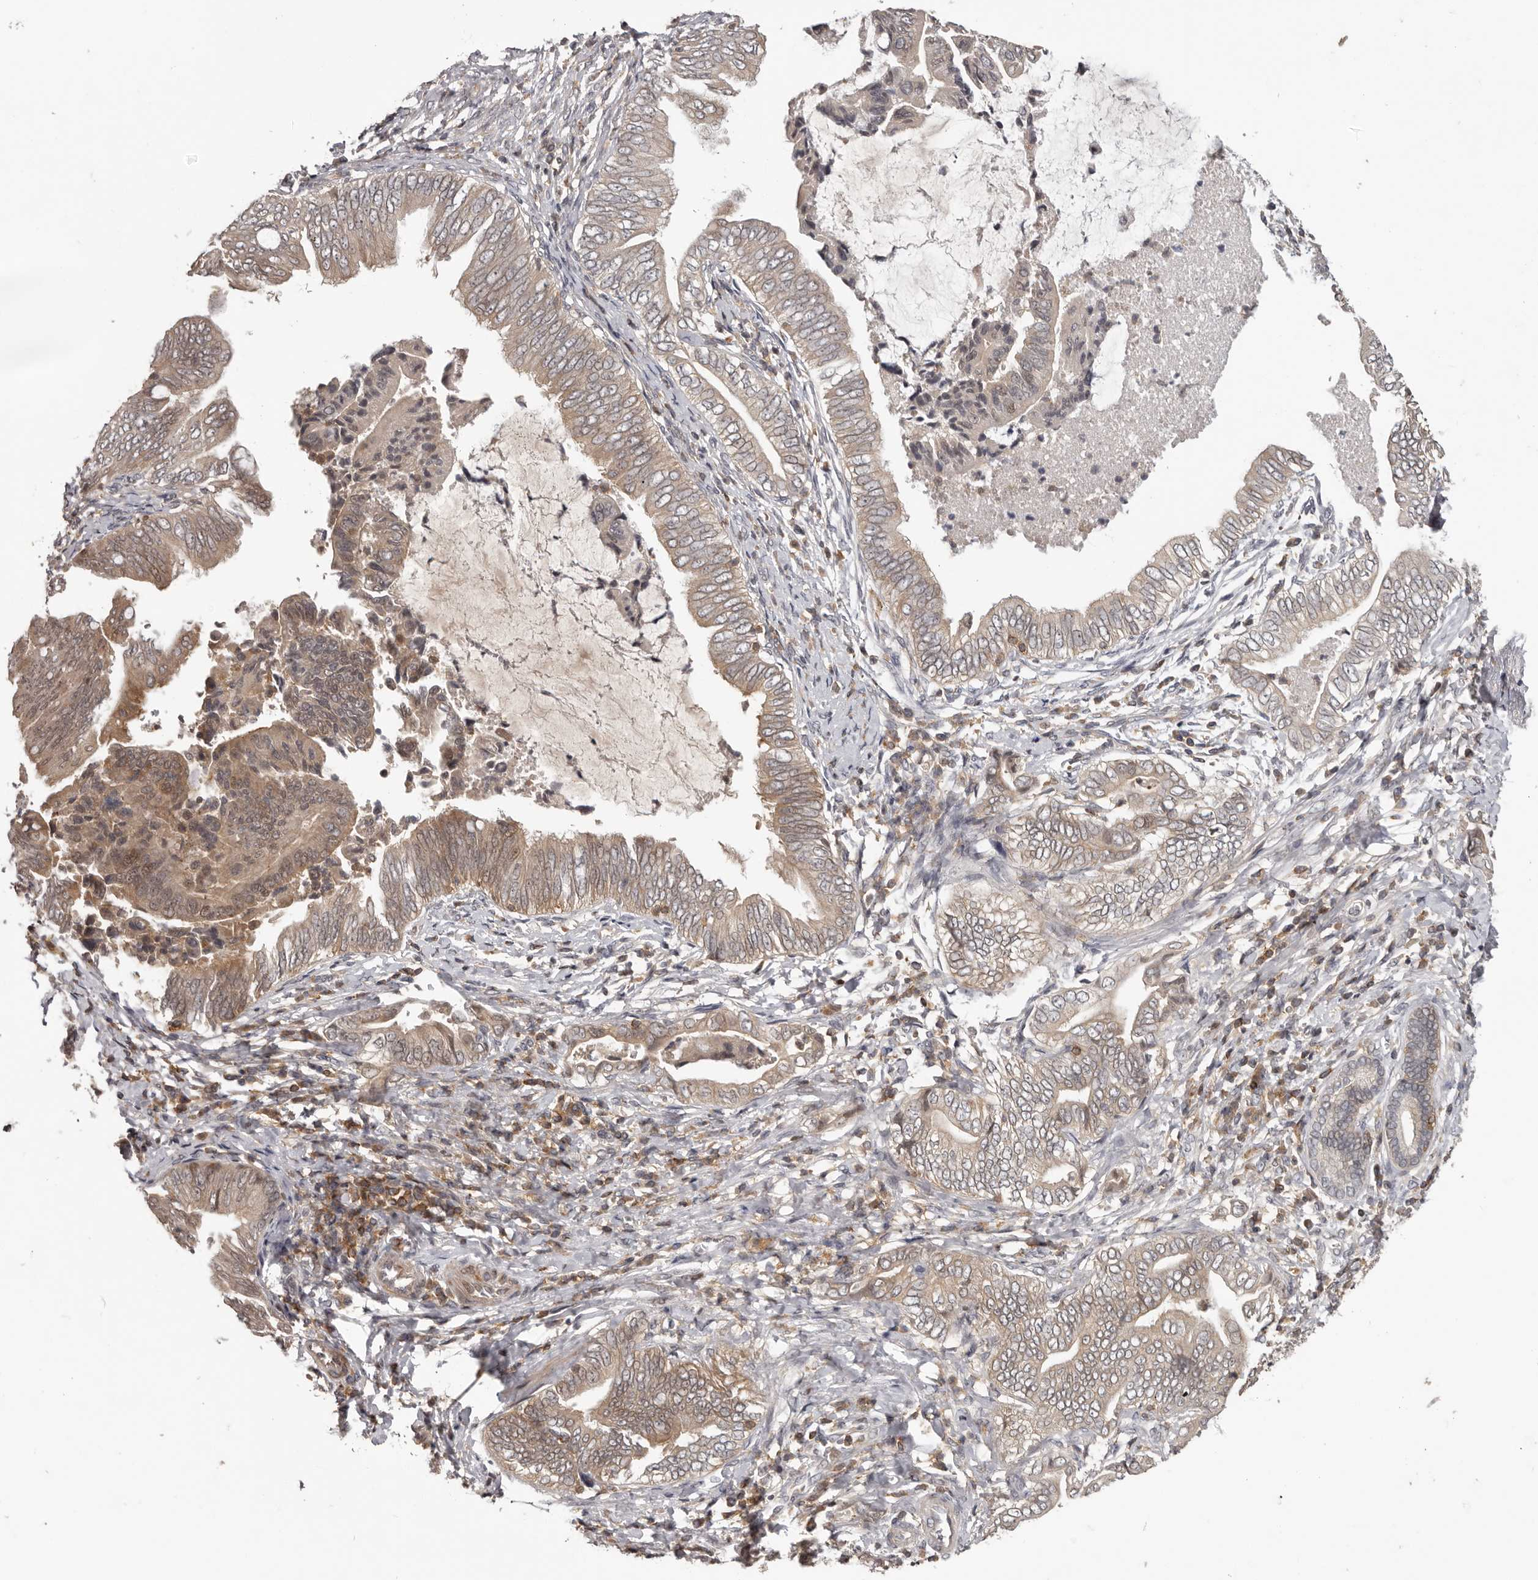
{"staining": {"intensity": "weak", "quantity": ">75%", "location": "cytoplasmic/membranous"}, "tissue": "pancreatic cancer", "cell_type": "Tumor cells", "image_type": "cancer", "snomed": [{"axis": "morphology", "description": "Adenocarcinoma, NOS"}, {"axis": "topography", "description": "Pancreas"}], "caption": "This photomicrograph demonstrates IHC staining of pancreatic cancer, with low weak cytoplasmic/membranous positivity in approximately >75% of tumor cells.", "gene": "ANKRD44", "patient": {"sex": "male", "age": 75}}